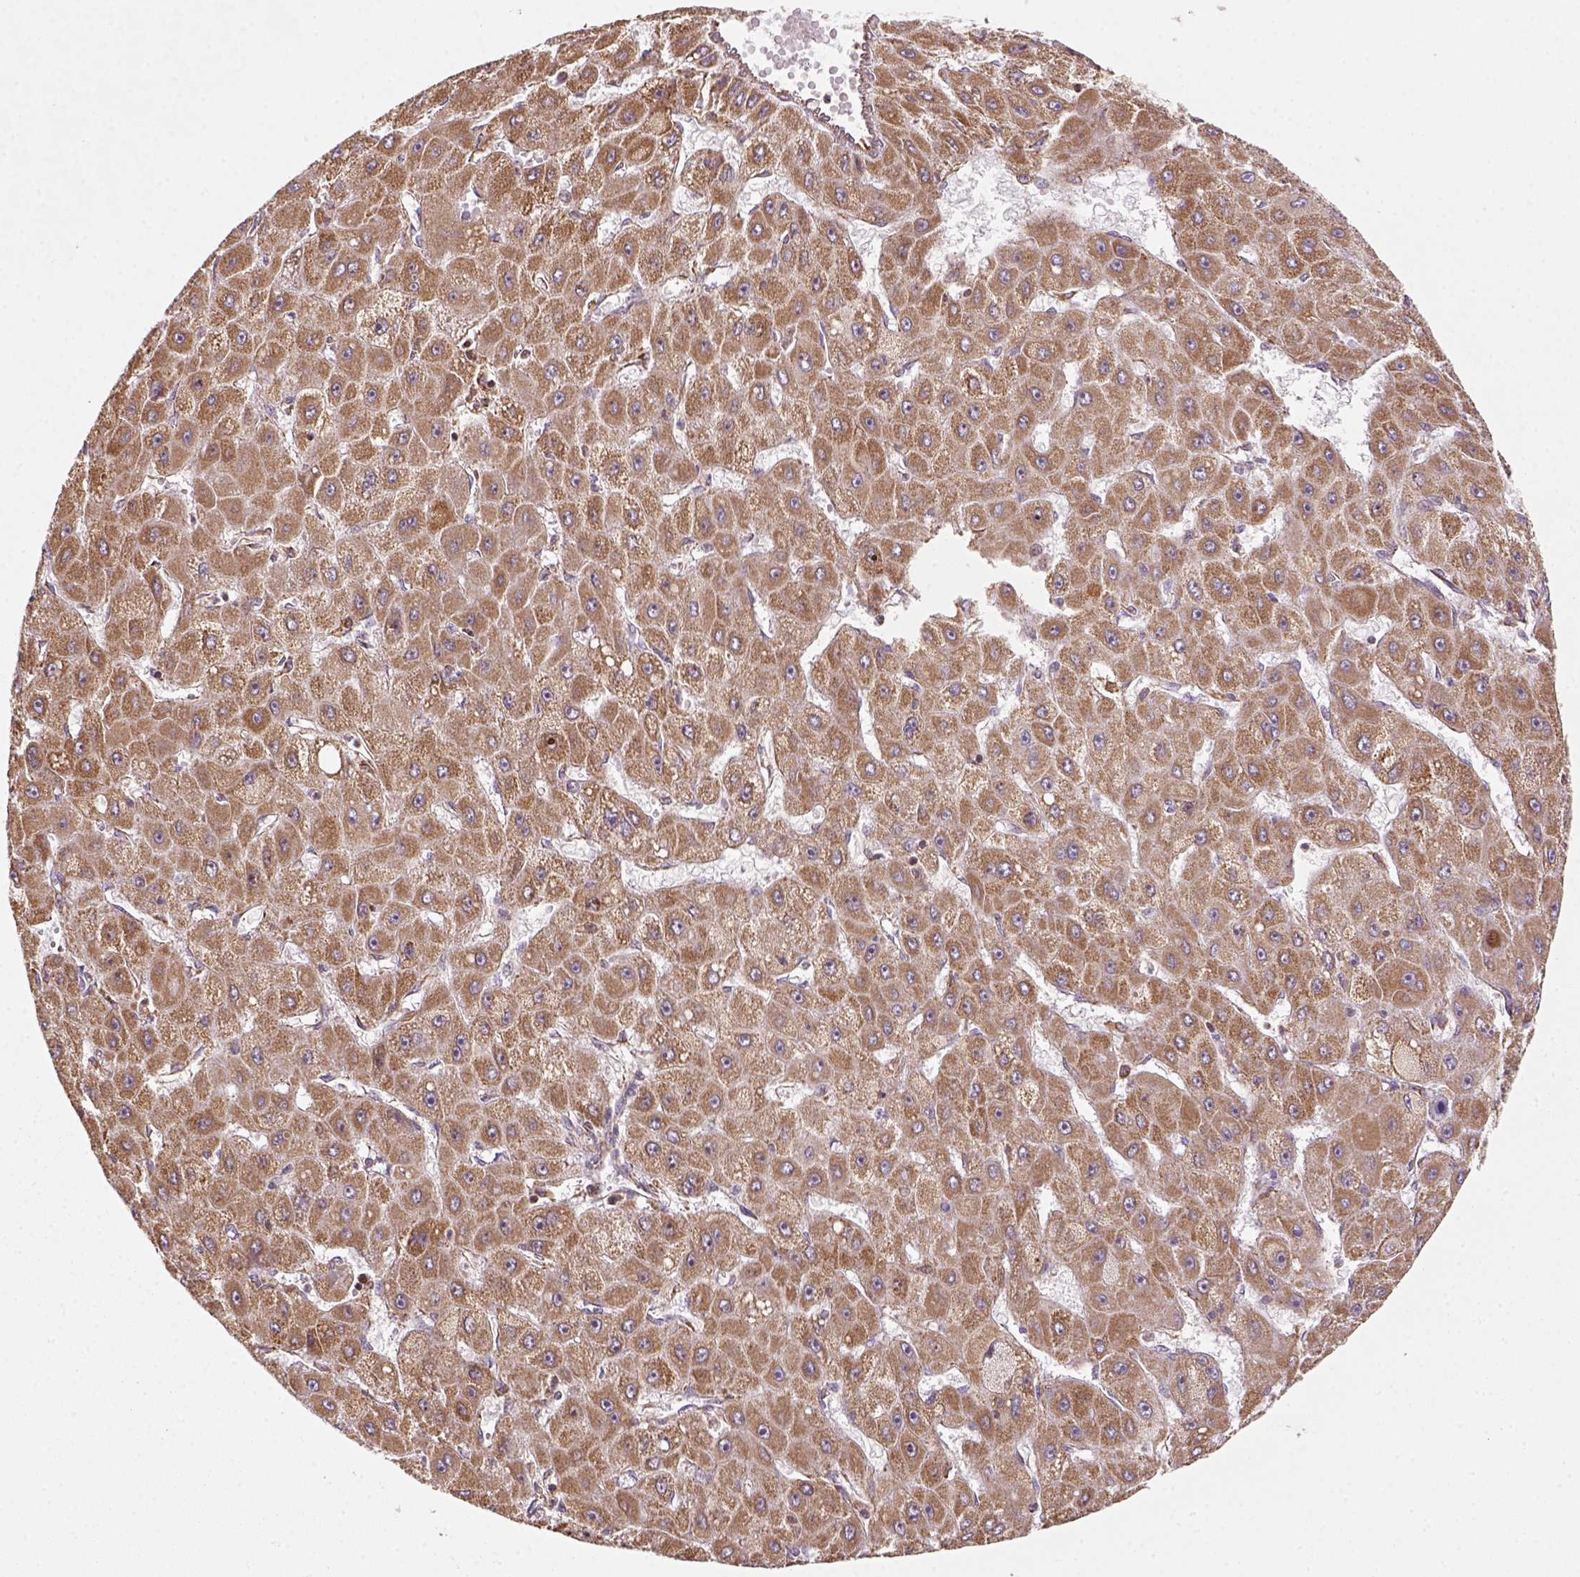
{"staining": {"intensity": "moderate", "quantity": ">75%", "location": "cytoplasmic/membranous"}, "tissue": "liver cancer", "cell_type": "Tumor cells", "image_type": "cancer", "snomed": [{"axis": "morphology", "description": "Carcinoma, Hepatocellular, NOS"}, {"axis": "topography", "description": "Liver"}], "caption": "Immunohistochemical staining of hepatocellular carcinoma (liver) displays medium levels of moderate cytoplasmic/membranous expression in approximately >75% of tumor cells.", "gene": "MAPK8IP3", "patient": {"sex": "female", "age": 25}}